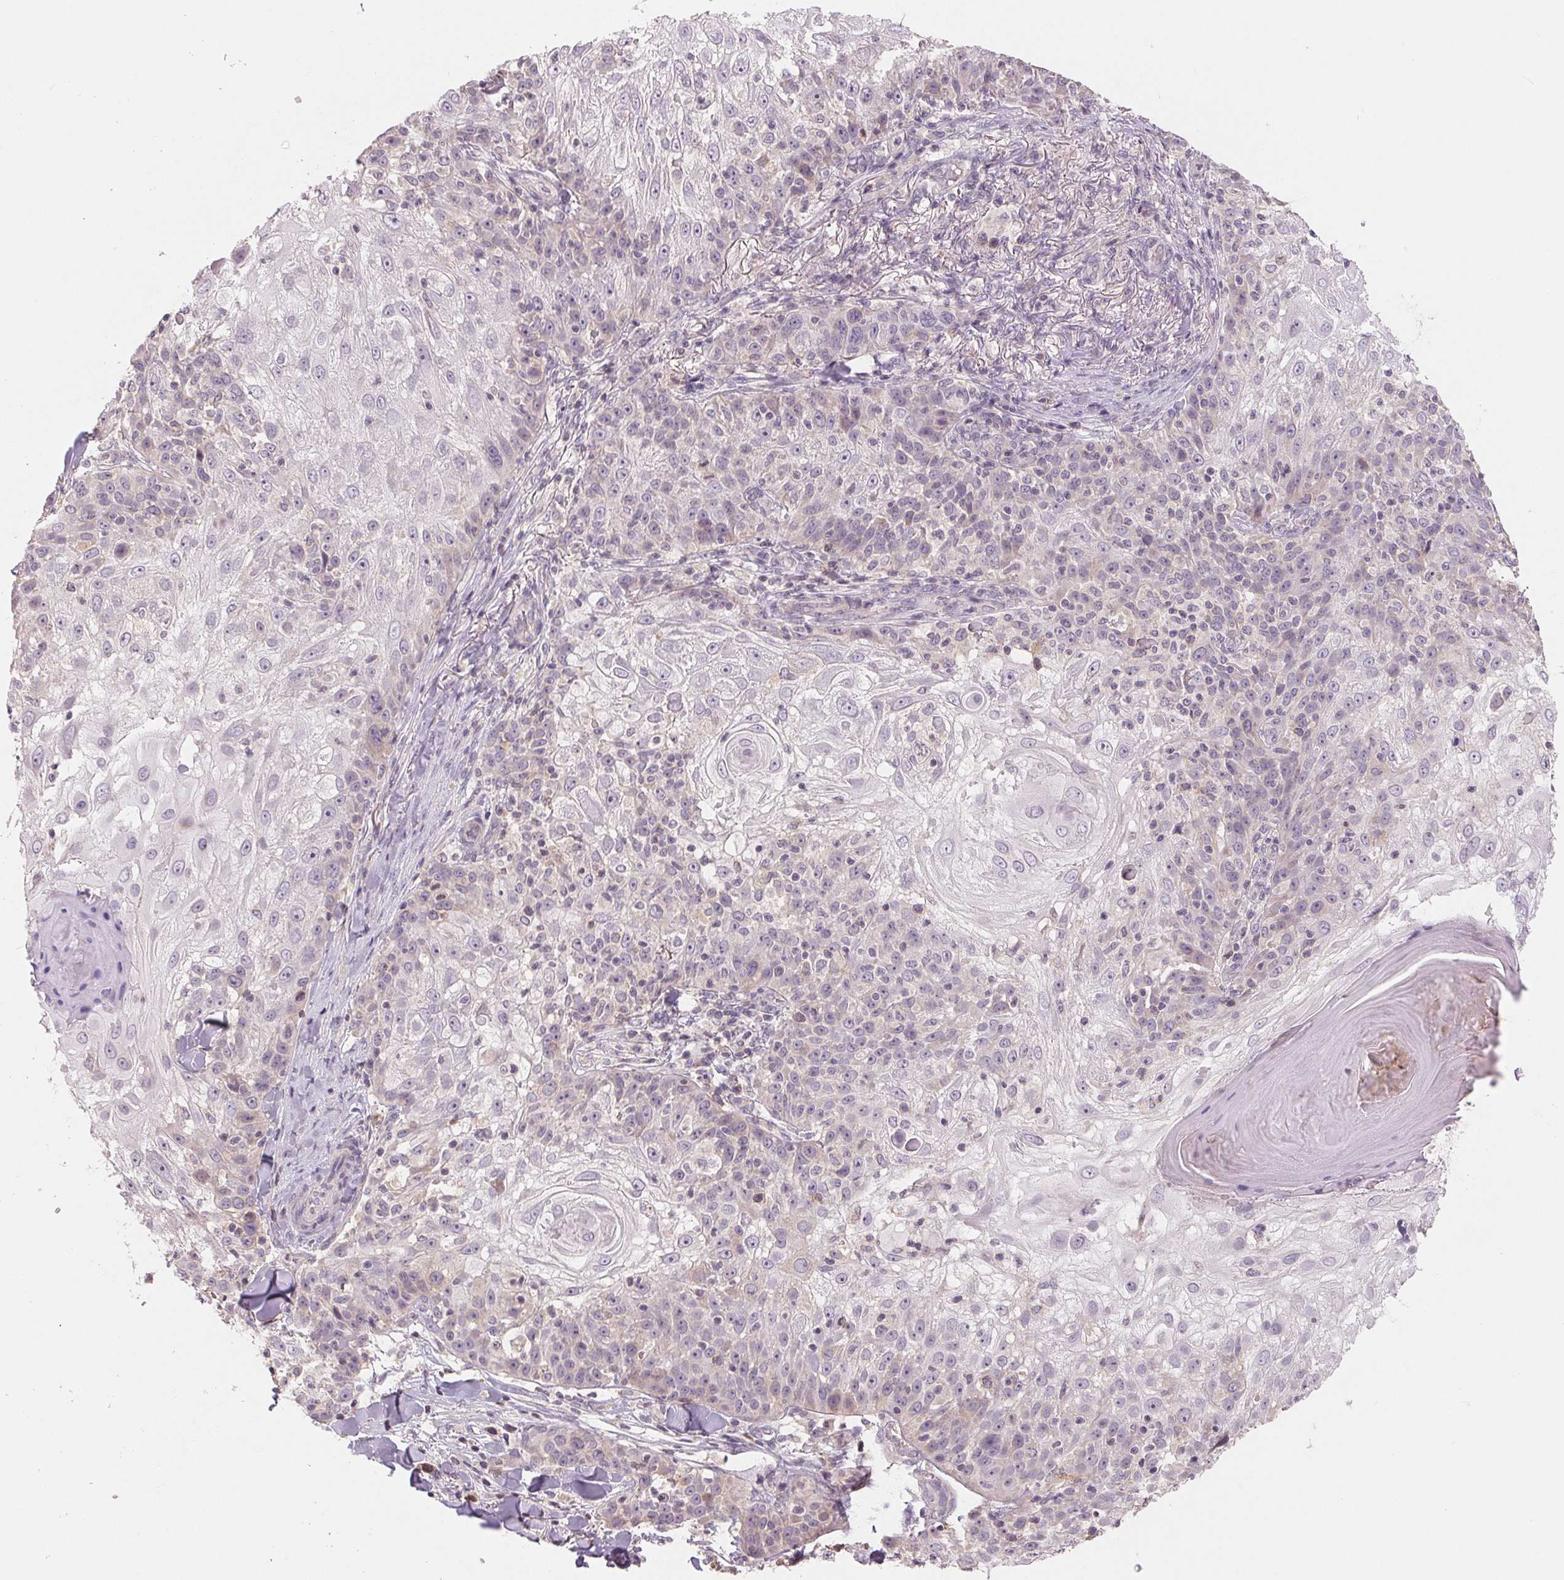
{"staining": {"intensity": "negative", "quantity": "none", "location": "none"}, "tissue": "skin cancer", "cell_type": "Tumor cells", "image_type": "cancer", "snomed": [{"axis": "morphology", "description": "Normal tissue, NOS"}, {"axis": "morphology", "description": "Squamous cell carcinoma, NOS"}, {"axis": "topography", "description": "Skin"}], "caption": "A photomicrograph of squamous cell carcinoma (skin) stained for a protein displays no brown staining in tumor cells.", "gene": "AQP8", "patient": {"sex": "female", "age": 83}}